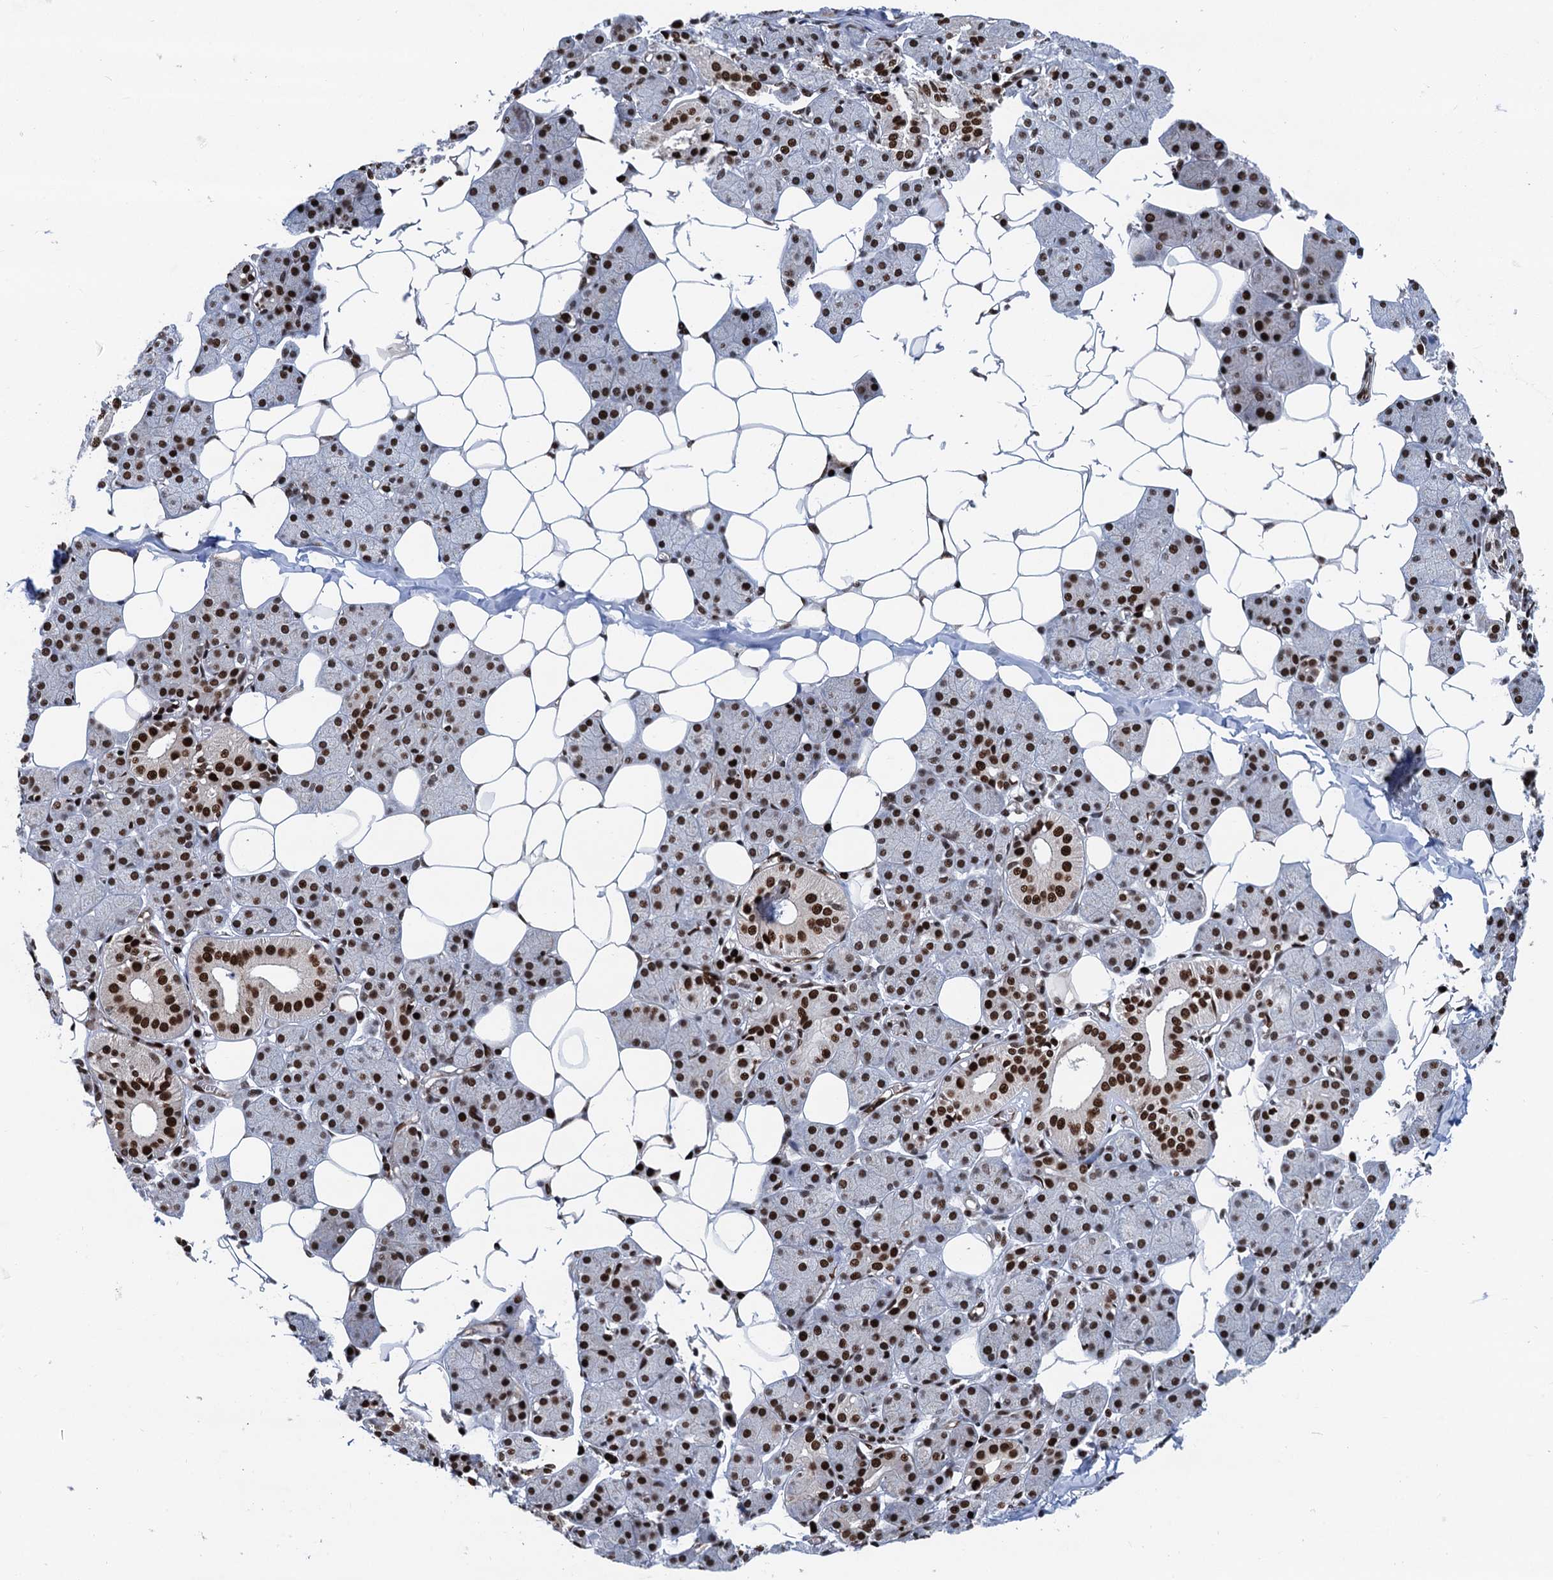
{"staining": {"intensity": "strong", "quantity": ">75%", "location": "nuclear"}, "tissue": "salivary gland", "cell_type": "Glandular cells", "image_type": "normal", "snomed": [{"axis": "morphology", "description": "Normal tissue, NOS"}, {"axis": "topography", "description": "Salivary gland"}], "caption": "Glandular cells demonstrate strong nuclear staining in about >75% of cells in unremarkable salivary gland.", "gene": "PPP4R1", "patient": {"sex": "female", "age": 33}}